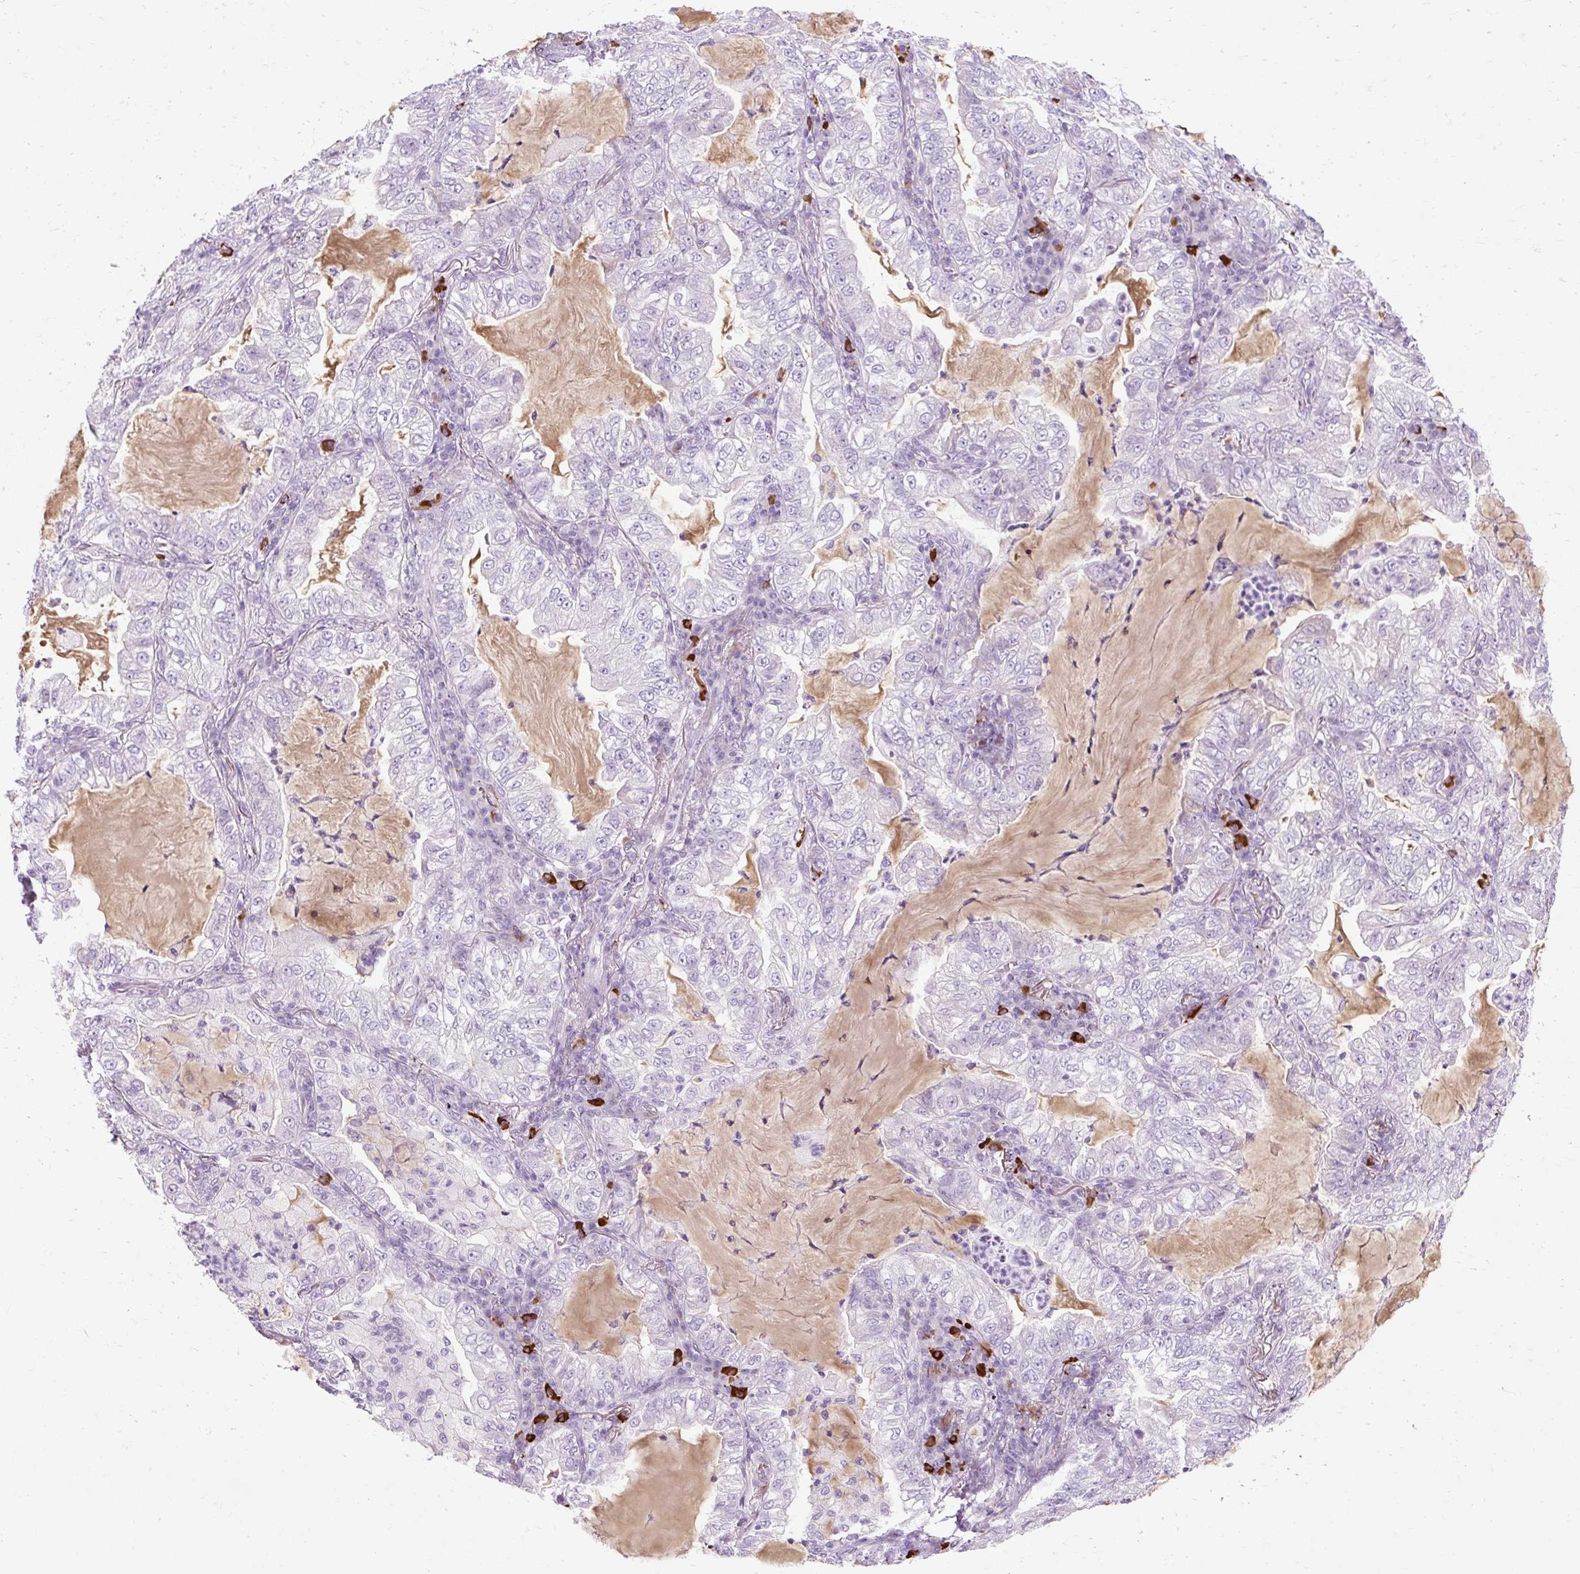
{"staining": {"intensity": "negative", "quantity": "none", "location": "none"}, "tissue": "lung cancer", "cell_type": "Tumor cells", "image_type": "cancer", "snomed": [{"axis": "morphology", "description": "Adenocarcinoma, NOS"}, {"axis": "topography", "description": "Lung"}], "caption": "Immunohistochemistry (IHC) micrograph of human lung adenocarcinoma stained for a protein (brown), which displays no staining in tumor cells. (DAB (3,3'-diaminobenzidine) immunohistochemistry visualized using brightfield microscopy, high magnification).", "gene": "ARRDC2", "patient": {"sex": "female", "age": 73}}